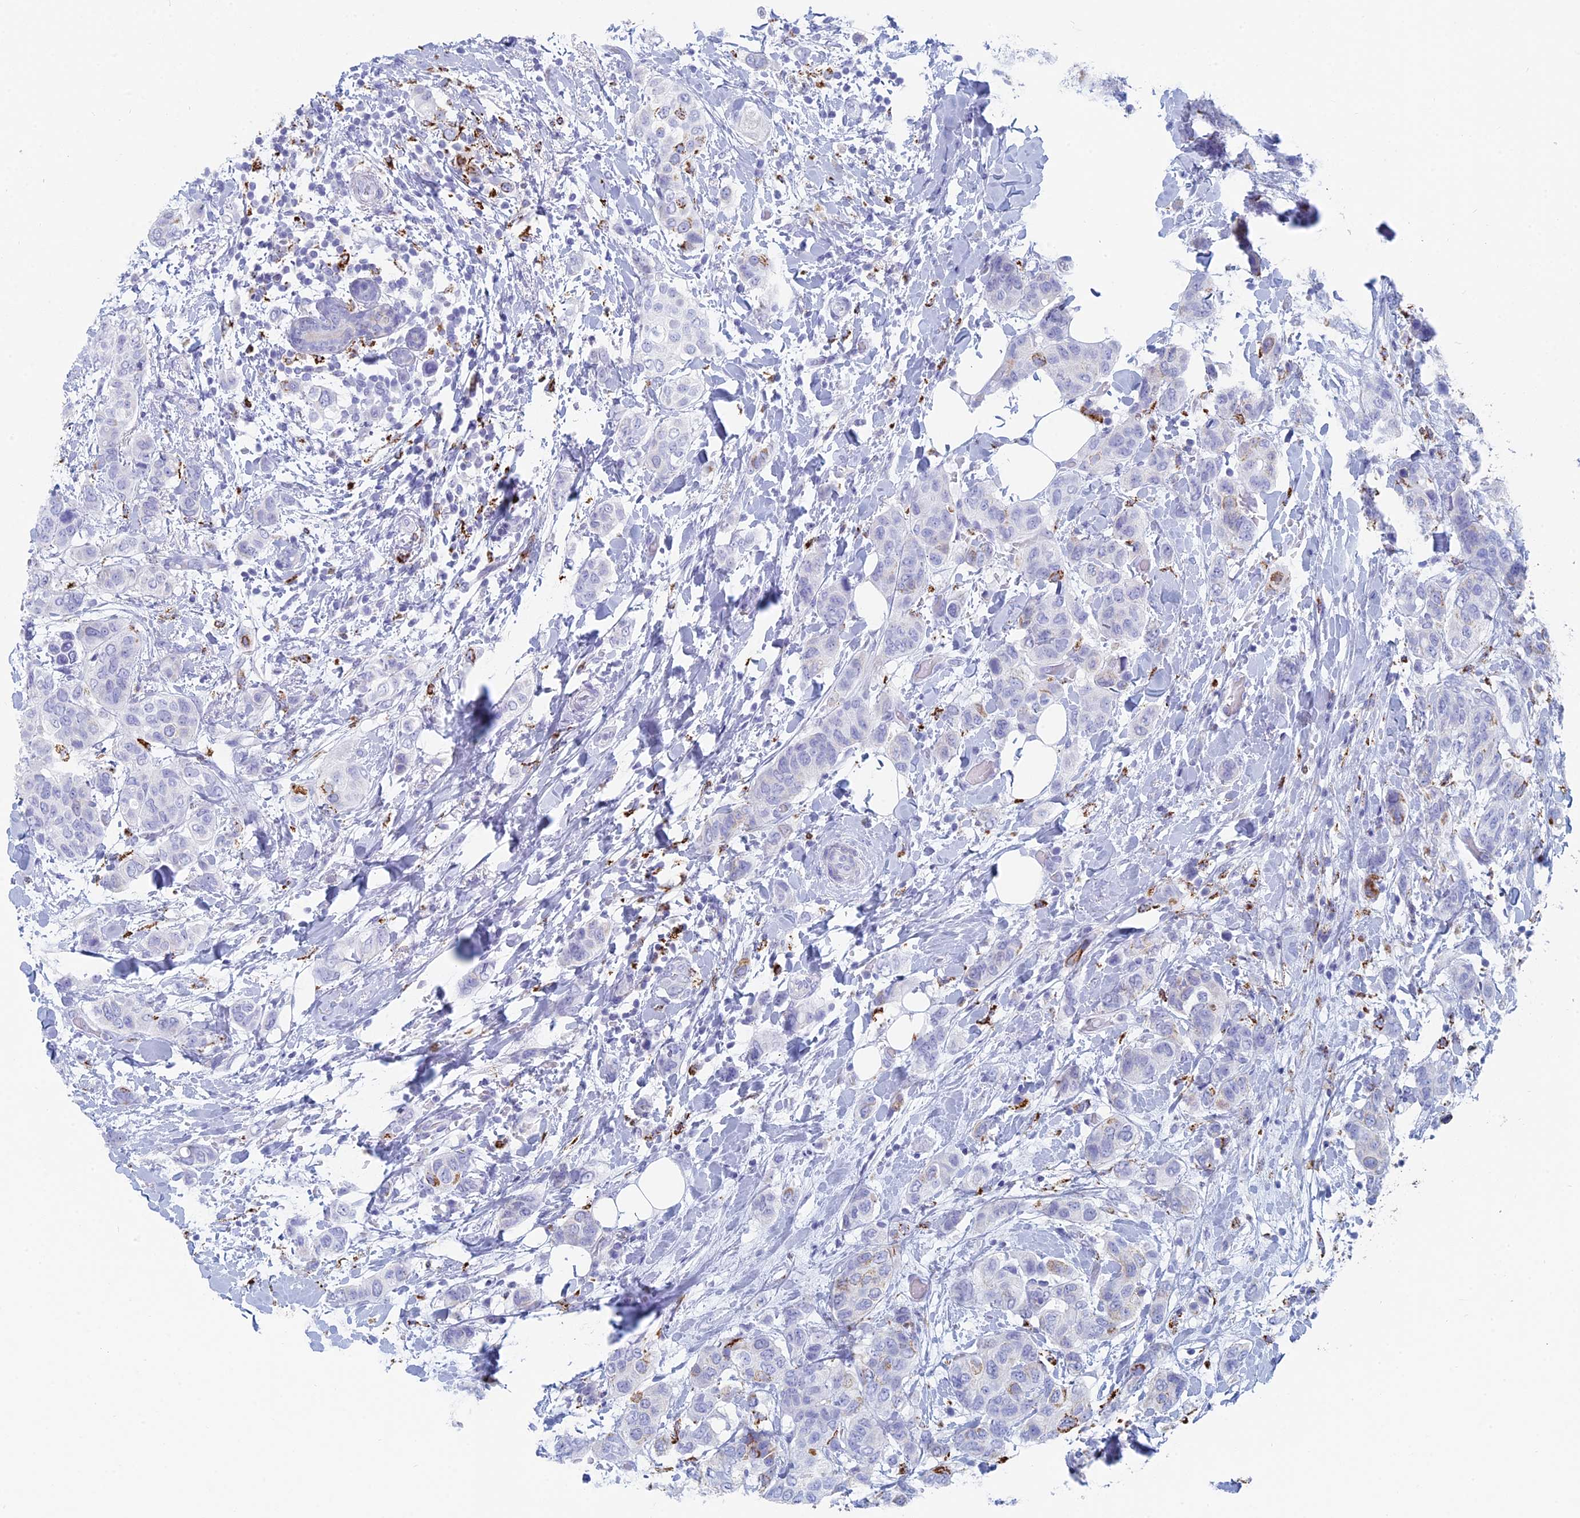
{"staining": {"intensity": "moderate", "quantity": "<25%", "location": "cytoplasmic/membranous"}, "tissue": "breast cancer", "cell_type": "Tumor cells", "image_type": "cancer", "snomed": [{"axis": "morphology", "description": "Lobular carcinoma"}, {"axis": "topography", "description": "Breast"}], "caption": "The image exhibits immunohistochemical staining of breast lobular carcinoma. There is moderate cytoplasmic/membranous positivity is present in about <25% of tumor cells. (Brightfield microscopy of DAB IHC at high magnification).", "gene": "ALMS1", "patient": {"sex": "female", "age": 51}}